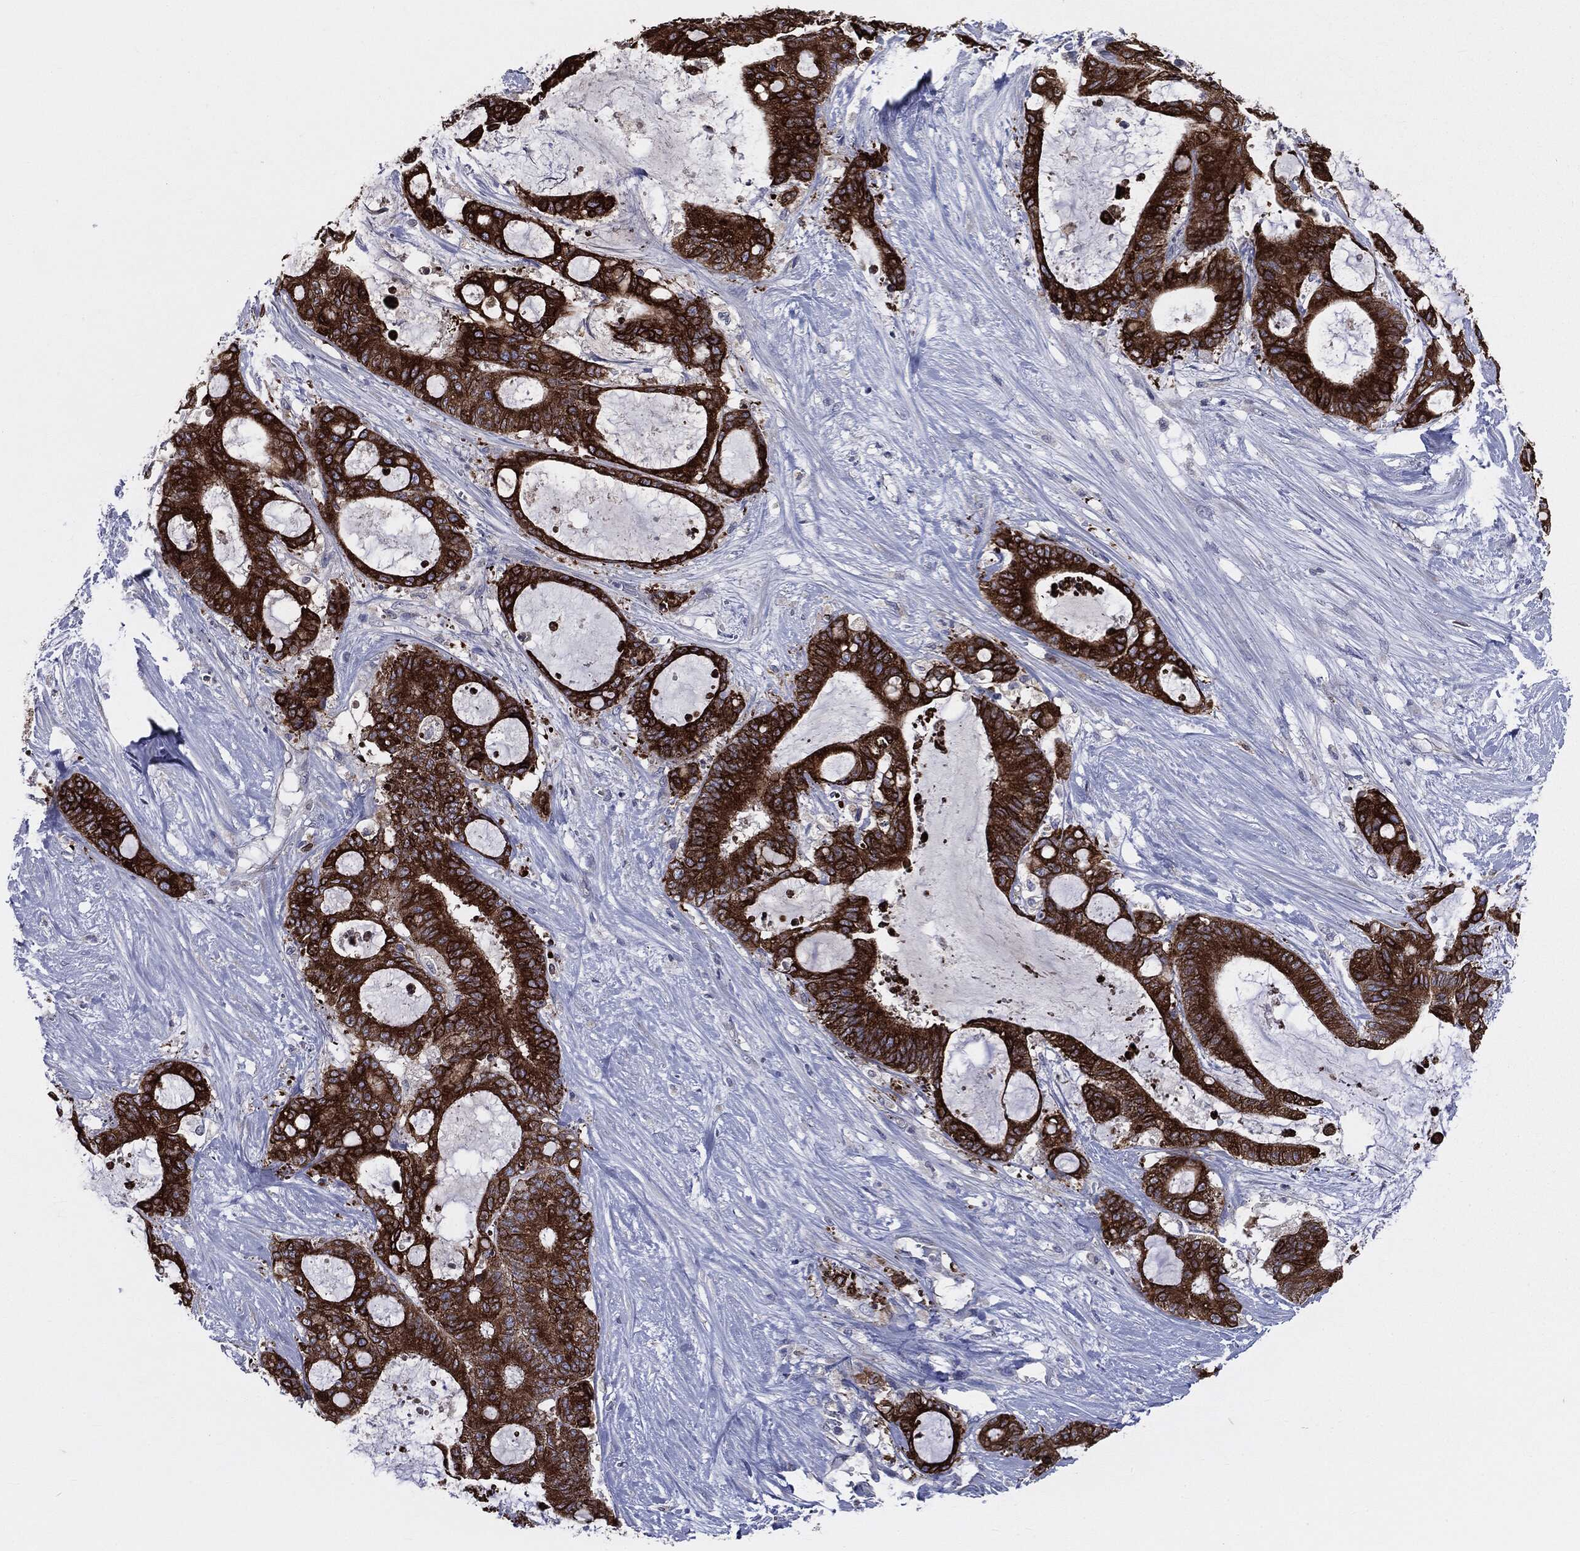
{"staining": {"intensity": "strong", "quantity": ">75%", "location": "cytoplasmic/membranous"}, "tissue": "liver cancer", "cell_type": "Tumor cells", "image_type": "cancer", "snomed": [{"axis": "morphology", "description": "Normal tissue, NOS"}, {"axis": "morphology", "description": "Cholangiocarcinoma"}, {"axis": "topography", "description": "Liver"}, {"axis": "topography", "description": "Peripheral nerve tissue"}], "caption": "Cholangiocarcinoma (liver) was stained to show a protein in brown. There is high levels of strong cytoplasmic/membranous positivity in approximately >75% of tumor cells.", "gene": "PTGS2", "patient": {"sex": "female", "age": 73}}